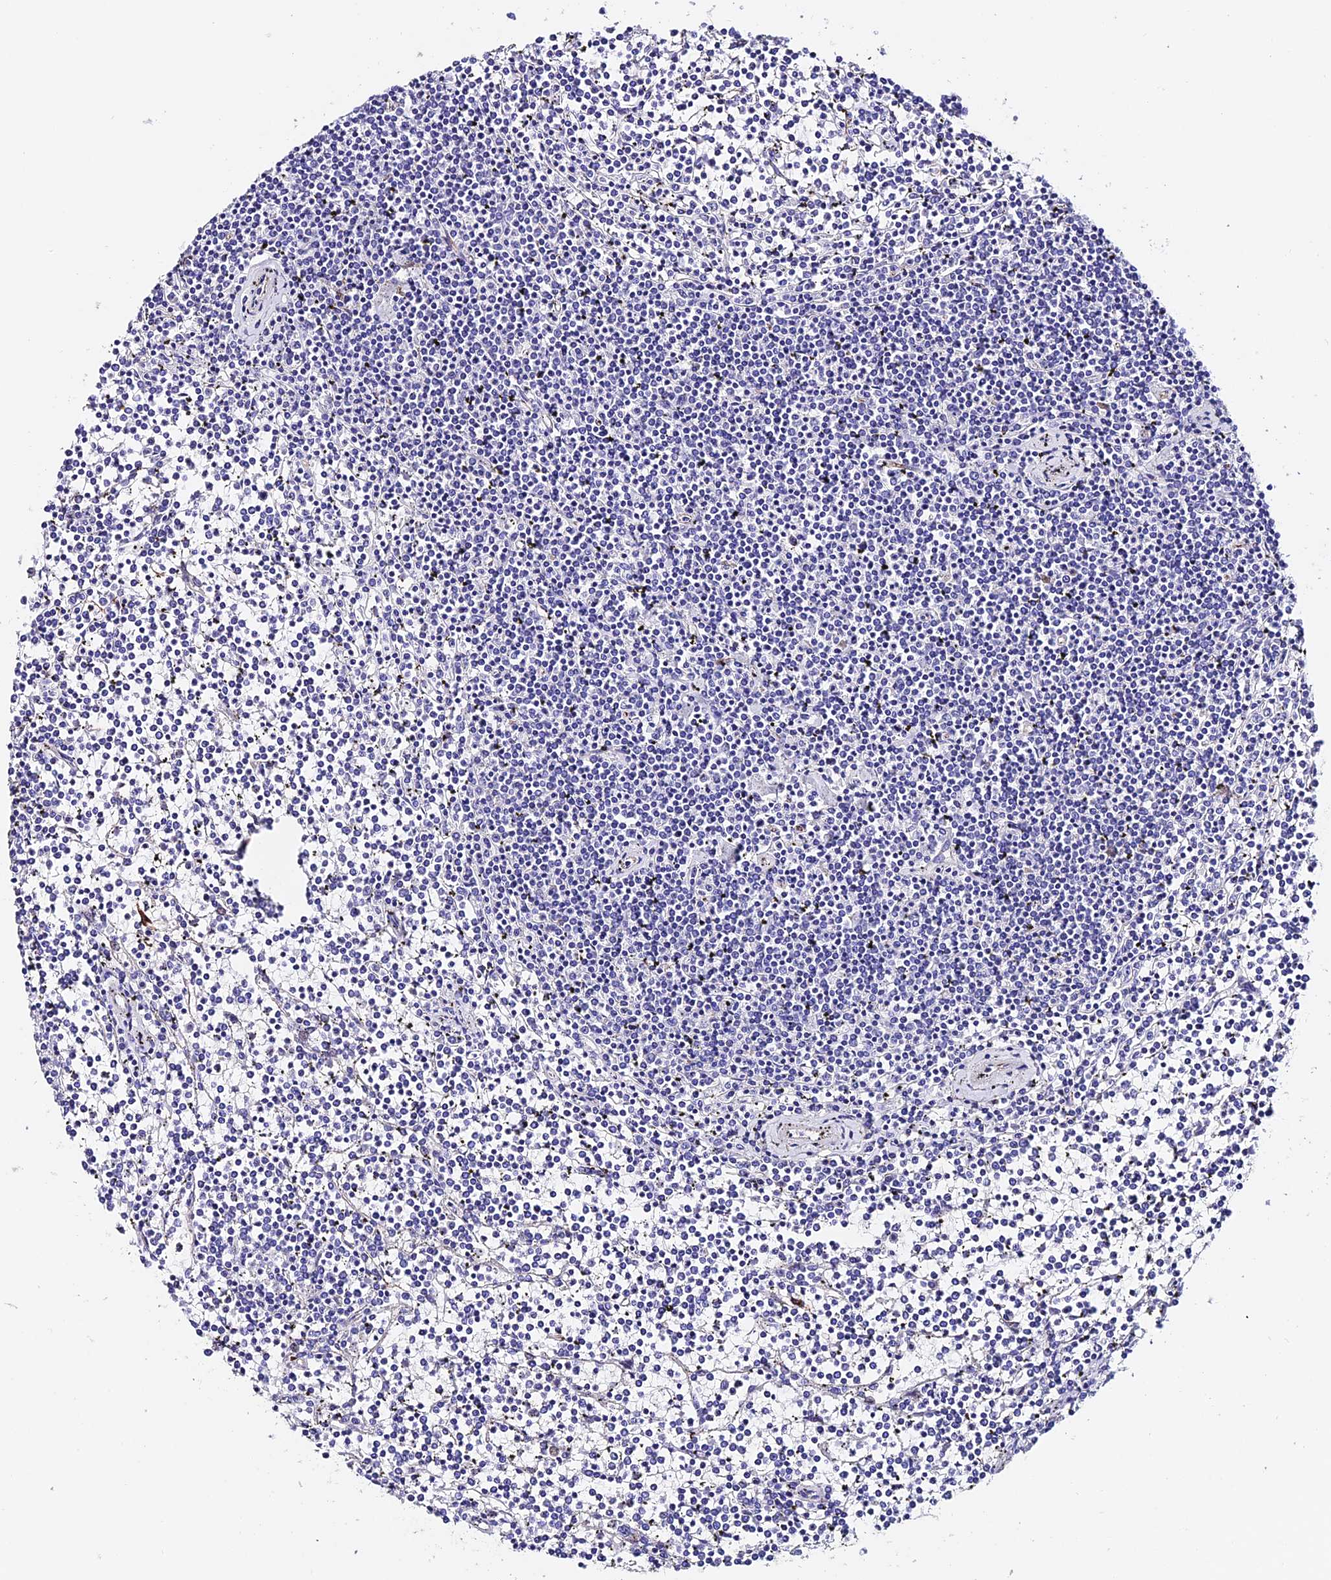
{"staining": {"intensity": "negative", "quantity": "none", "location": "none"}, "tissue": "lymphoma", "cell_type": "Tumor cells", "image_type": "cancer", "snomed": [{"axis": "morphology", "description": "Malignant lymphoma, non-Hodgkin's type, Low grade"}, {"axis": "topography", "description": "Spleen"}], "caption": "DAB immunohistochemical staining of human lymphoma exhibits no significant staining in tumor cells. Brightfield microscopy of immunohistochemistry stained with DAB (3,3'-diaminobenzidine) (brown) and hematoxylin (blue), captured at high magnification.", "gene": "ESM1", "patient": {"sex": "female", "age": 19}}